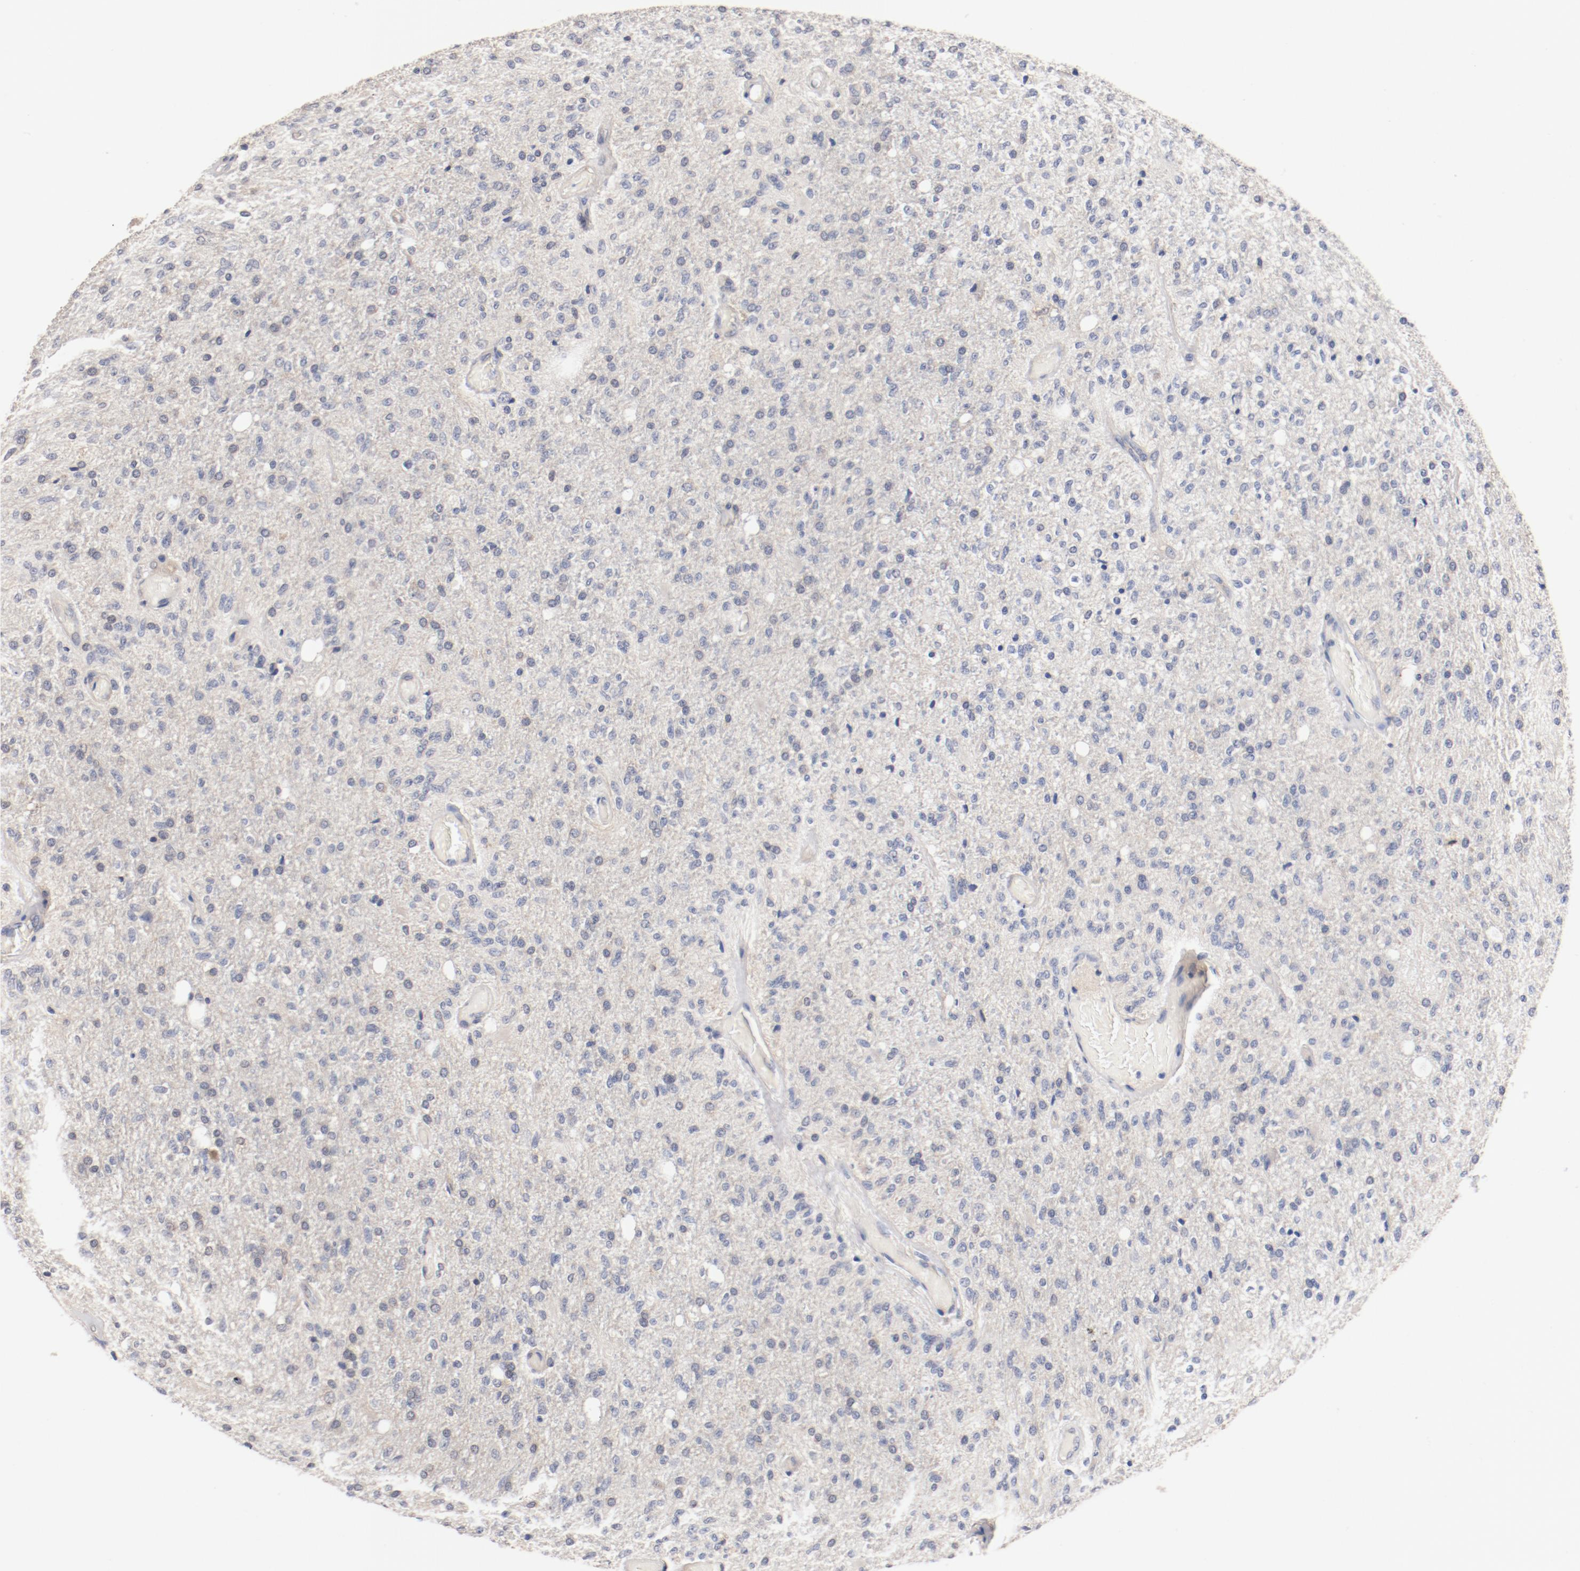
{"staining": {"intensity": "negative", "quantity": "none", "location": "none"}, "tissue": "glioma", "cell_type": "Tumor cells", "image_type": "cancer", "snomed": [{"axis": "morphology", "description": "Normal tissue, NOS"}, {"axis": "morphology", "description": "Glioma, malignant, High grade"}, {"axis": "topography", "description": "Cerebral cortex"}], "caption": "An image of high-grade glioma (malignant) stained for a protein demonstrates no brown staining in tumor cells.", "gene": "UBE2J1", "patient": {"sex": "male", "age": 77}}